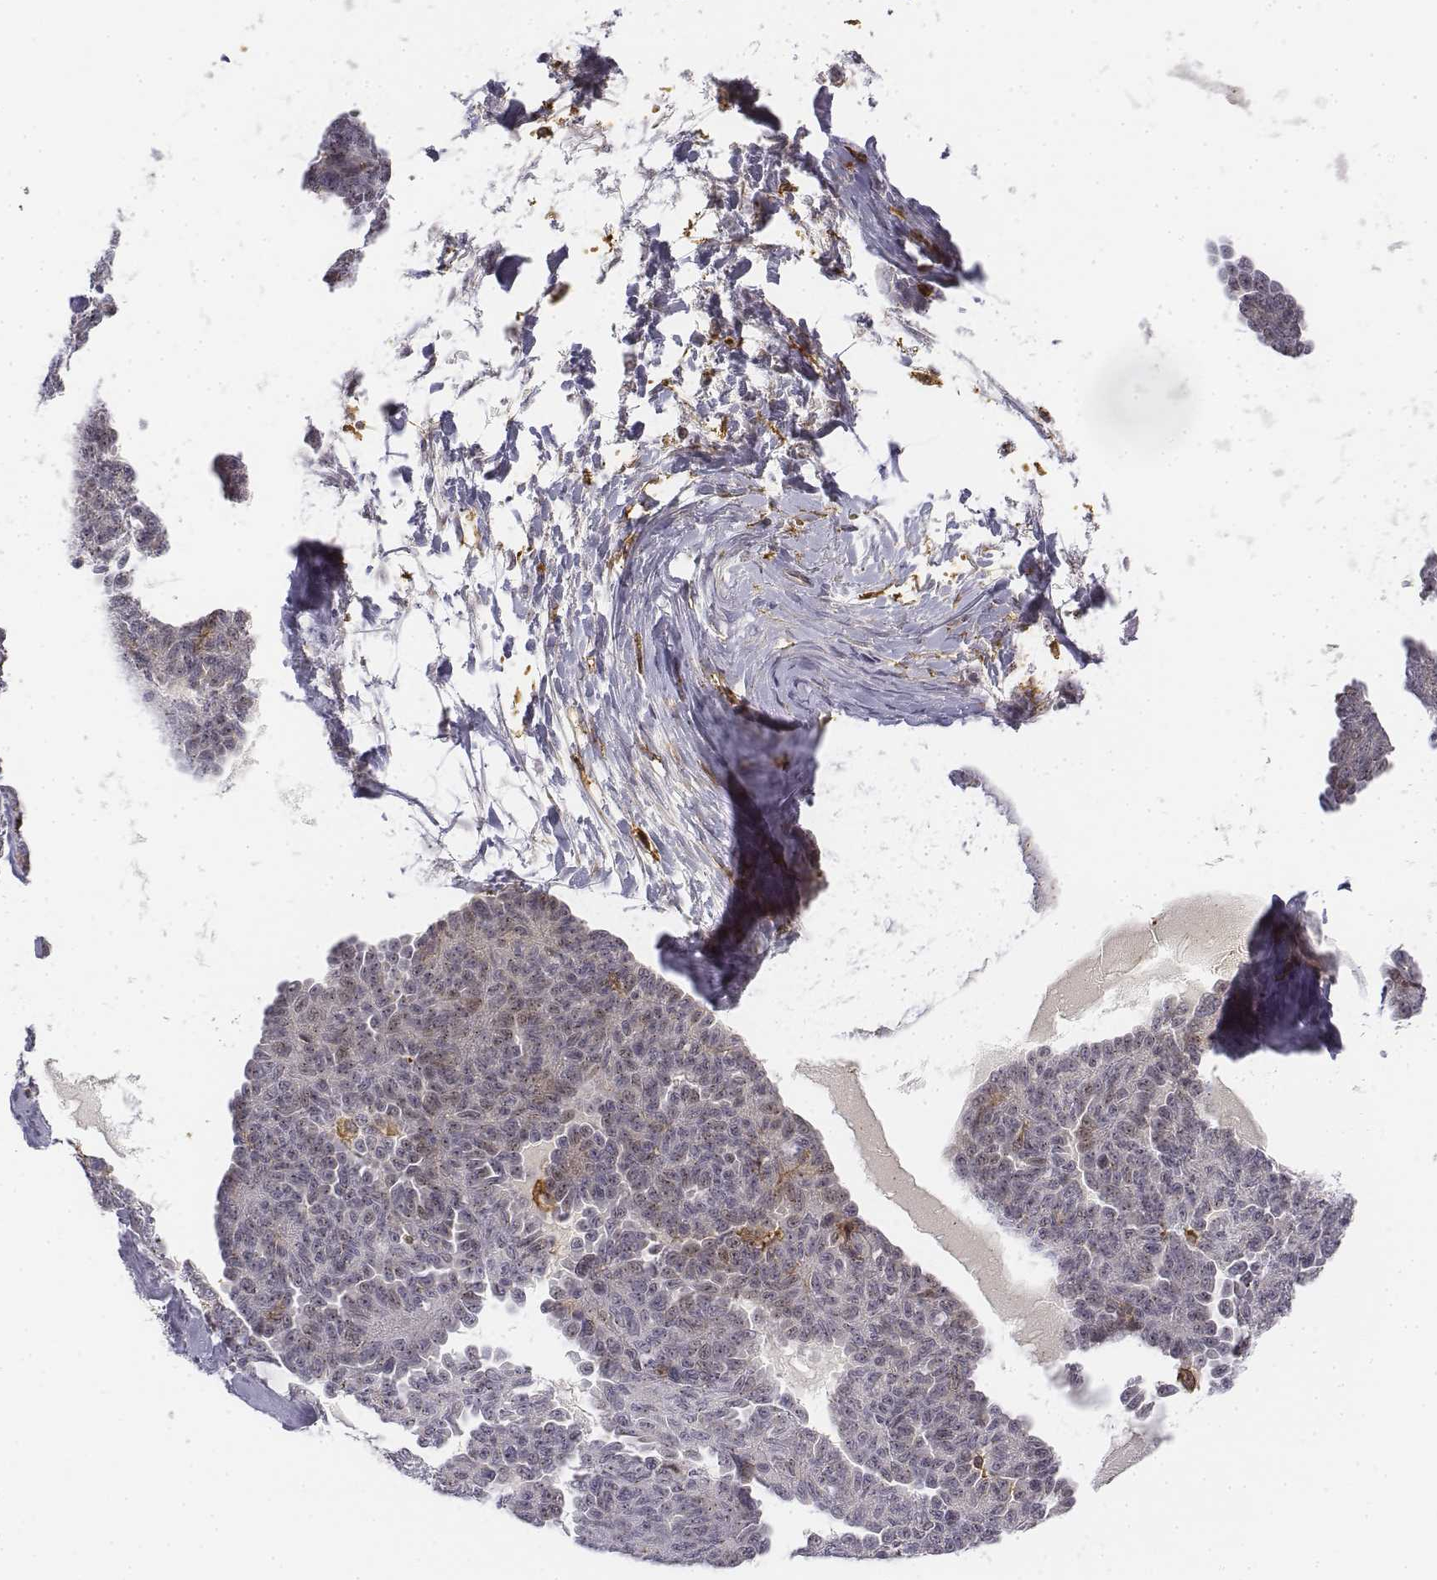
{"staining": {"intensity": "negative", "quantity": "none", "location": "none"}, "tissue": "ovarian cancer", "cell_type": "Tumor cells", "image_type": "cancer", "snomed": [{"axis": "morphology", "description": "Cystadenocarcinoma, serous, NOS"}, {"axis": "topography", "description": "Ovary"}], "caption": "Immunohistochemical staining of human ovarian cancer shows no significant expression in tumor cells.", "gene": "CD14", "patient": {"sex": "female", "age": 71}}